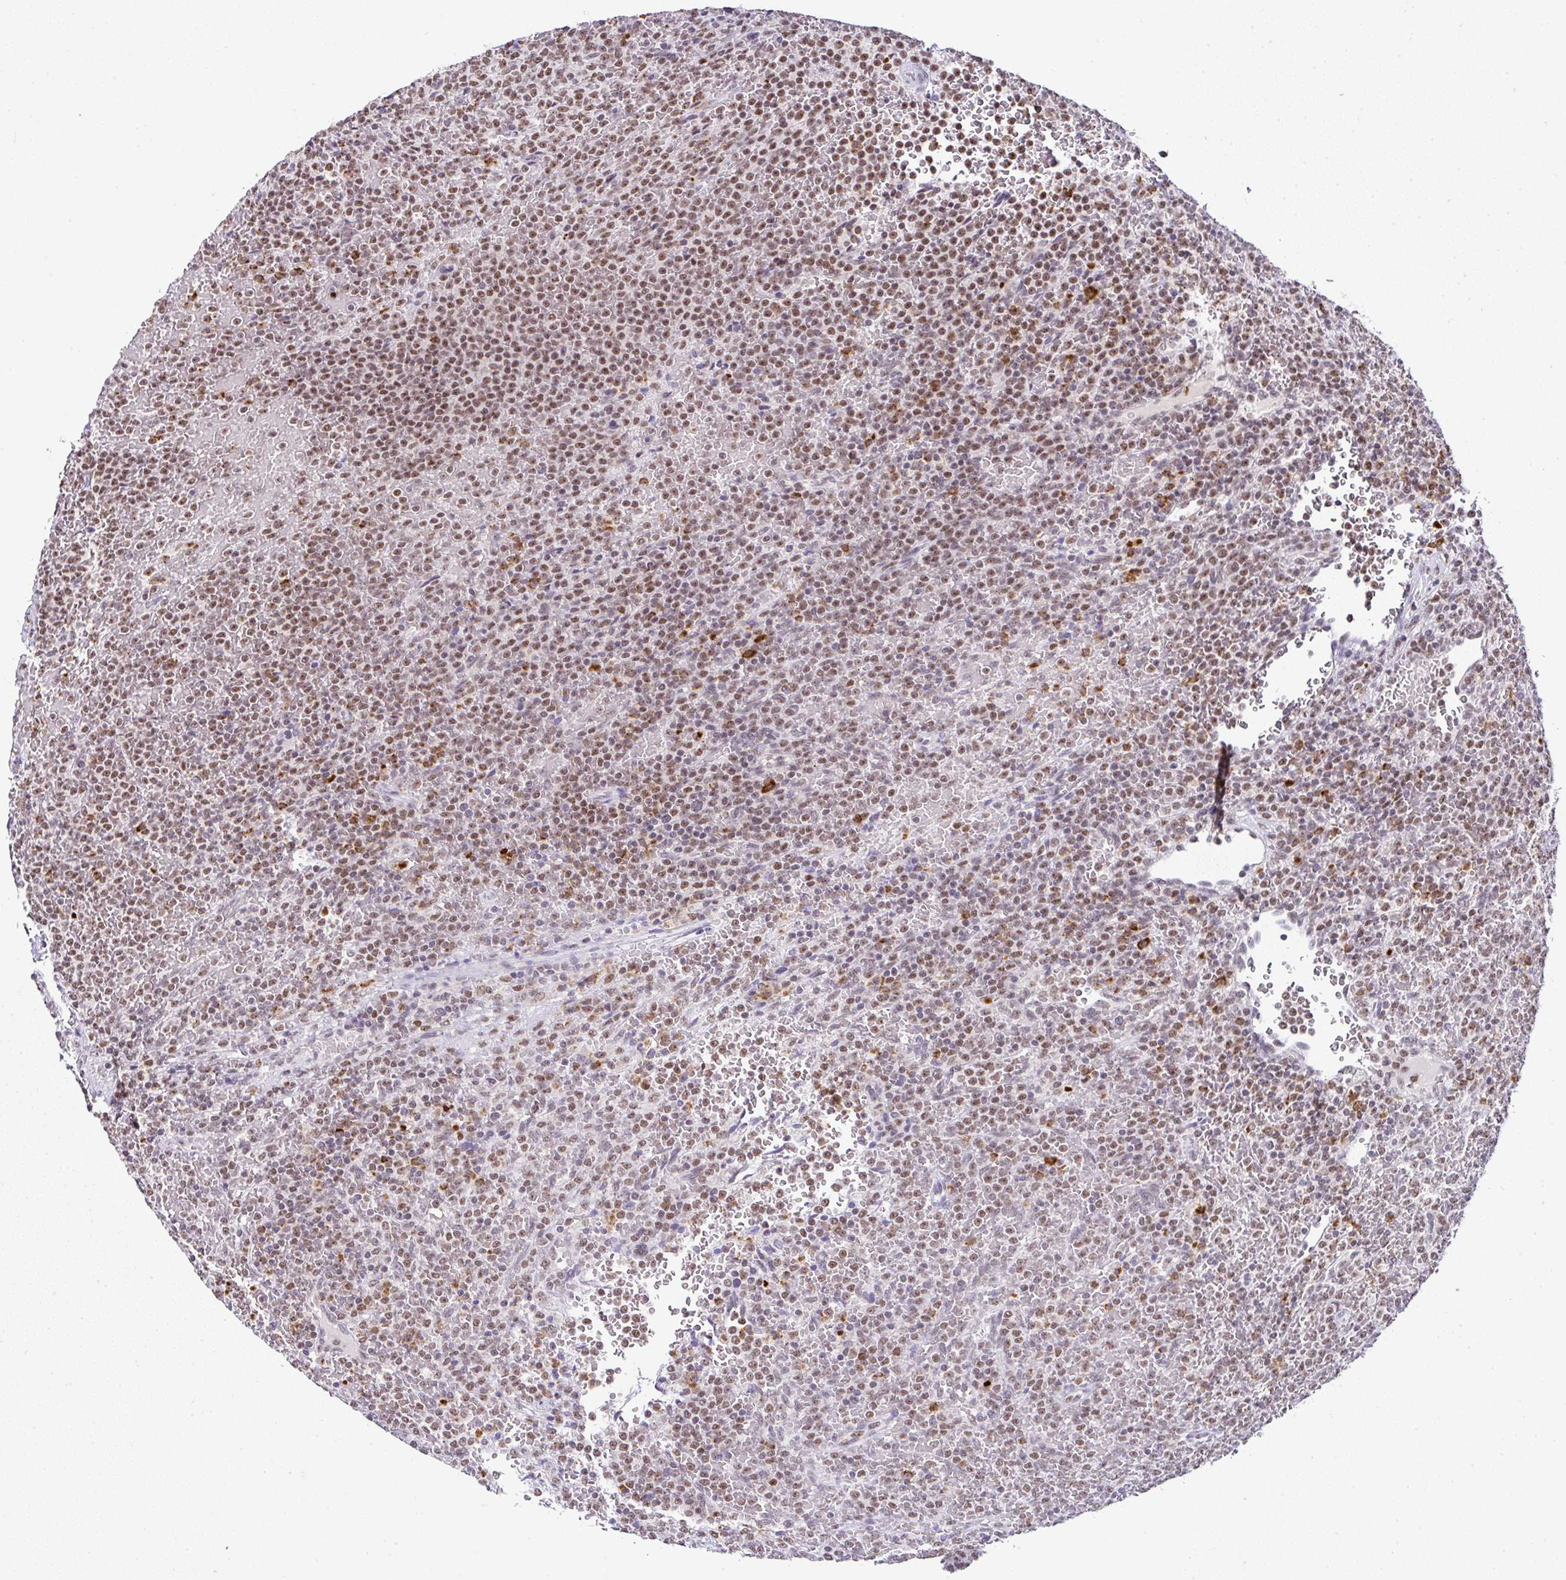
{"staining": {"intensity": "moderate", "quantity": ">75%", "location": "nuclear"}, "tissue": "lymphoma", "cell_type": "Tumor cells", "image_type": "cancer", "snomed": [{"axis": "morphology", "description": "Malignant lymphoma, non-Hodgkin's type, Low grade"}, {"axis": "topography", "description": "Spleen"}], "caption": "Malignant lymphoma, non-Hodgkin's type (low-grade) stained with a protein marker exhibits moderate staining in tumor cells.", "gene": "PTPN2", "patient": {"sex": "male", "age": 60}}